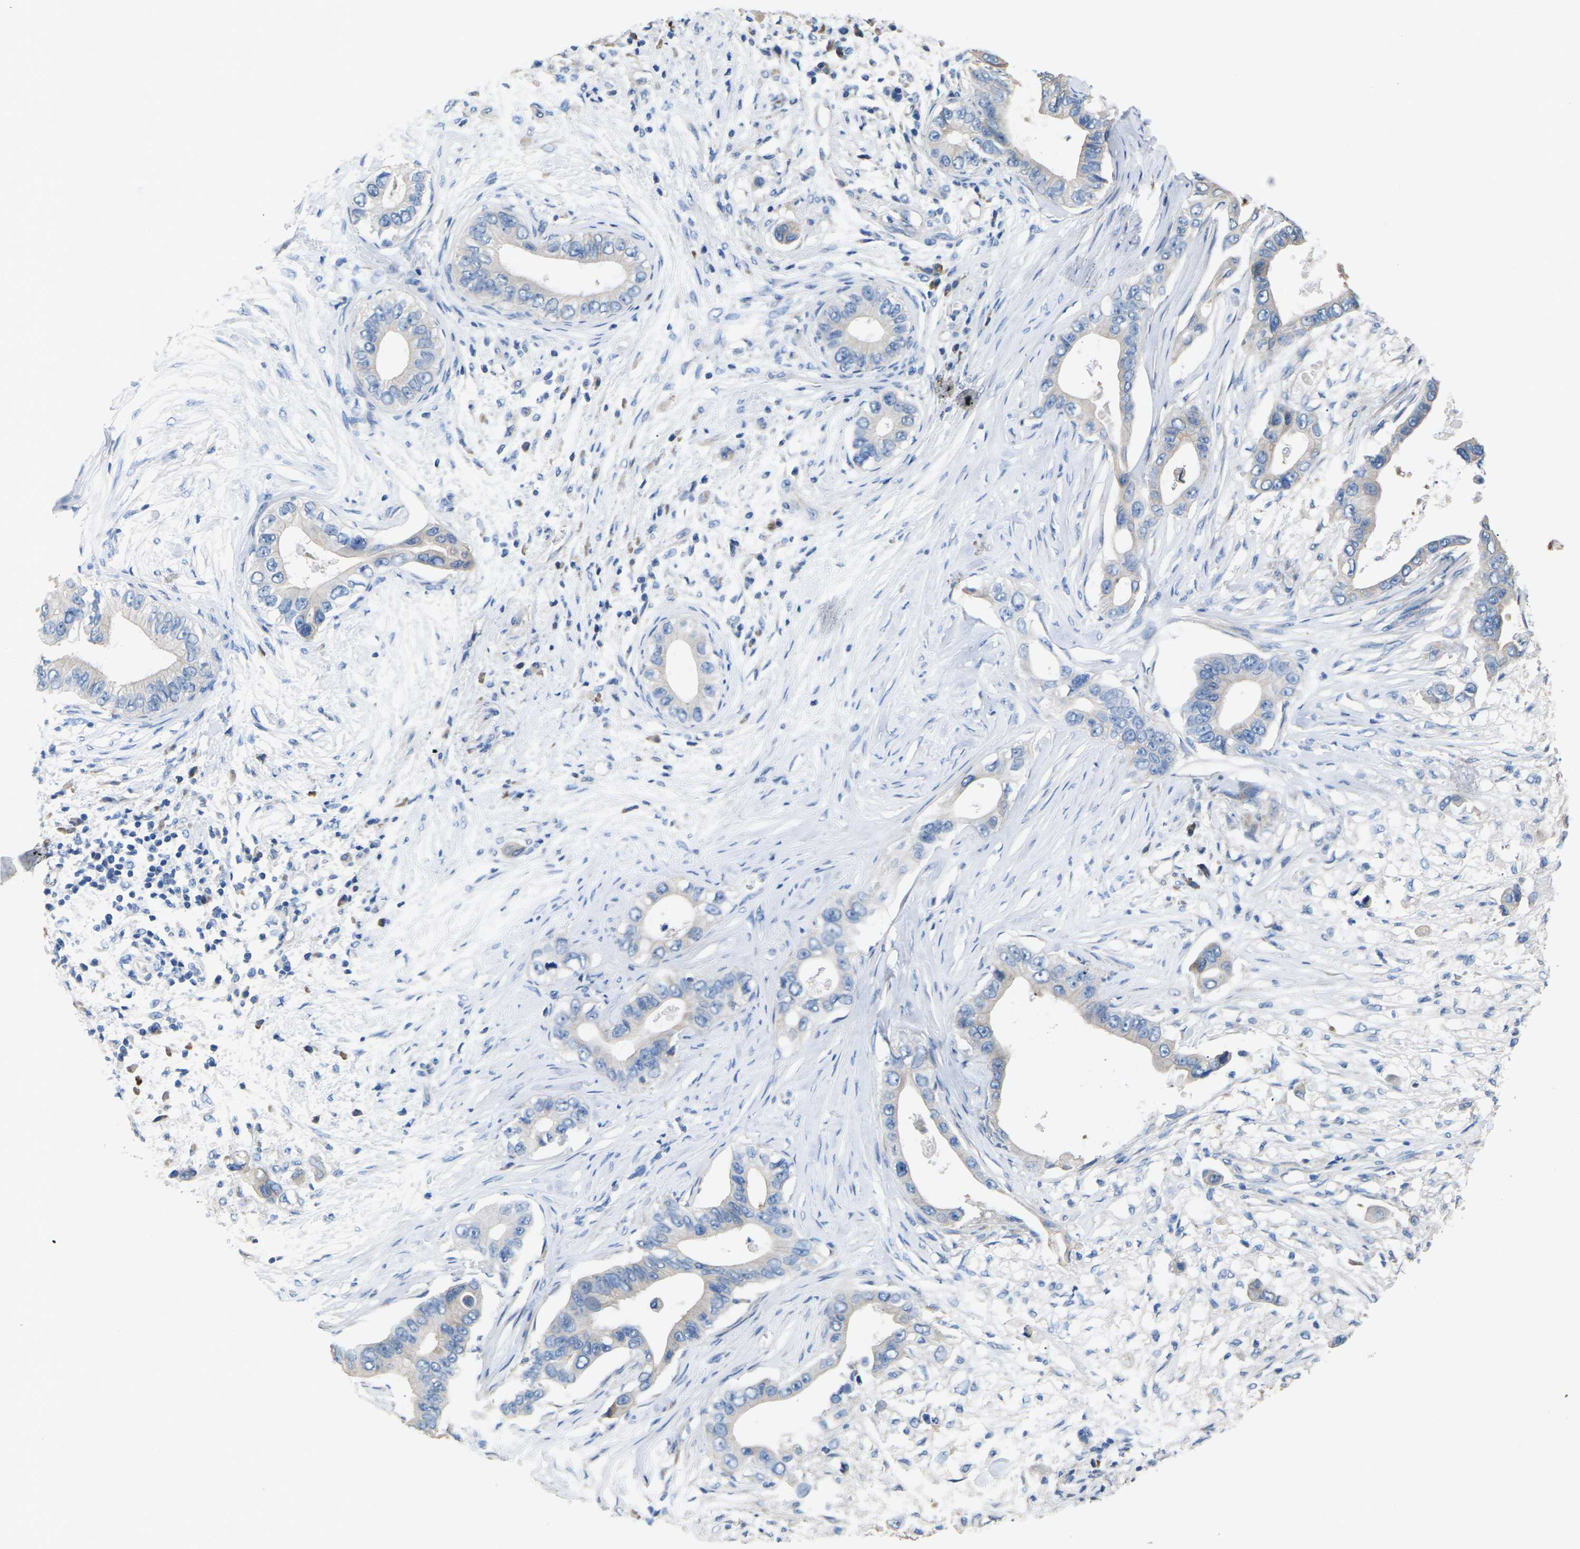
{"staining": {"intensity": "negative", "quantity": "none", "location": "none"}, "tissue": "pancreatic cancer", "cell_type": "Tumor cells", "image_type": "cancer", "snomed": [{"axis": "morphology", "description": "Adenocarcinoma, NOS"}, {"axis": "topography", "description": "Pancreas"}], "caption": "Tumor cells show no significant positivity in adenocarcinoma (pancreatic).", "gene": "KLHDC8B", "patient": {"sex": "male", "age": 77}}